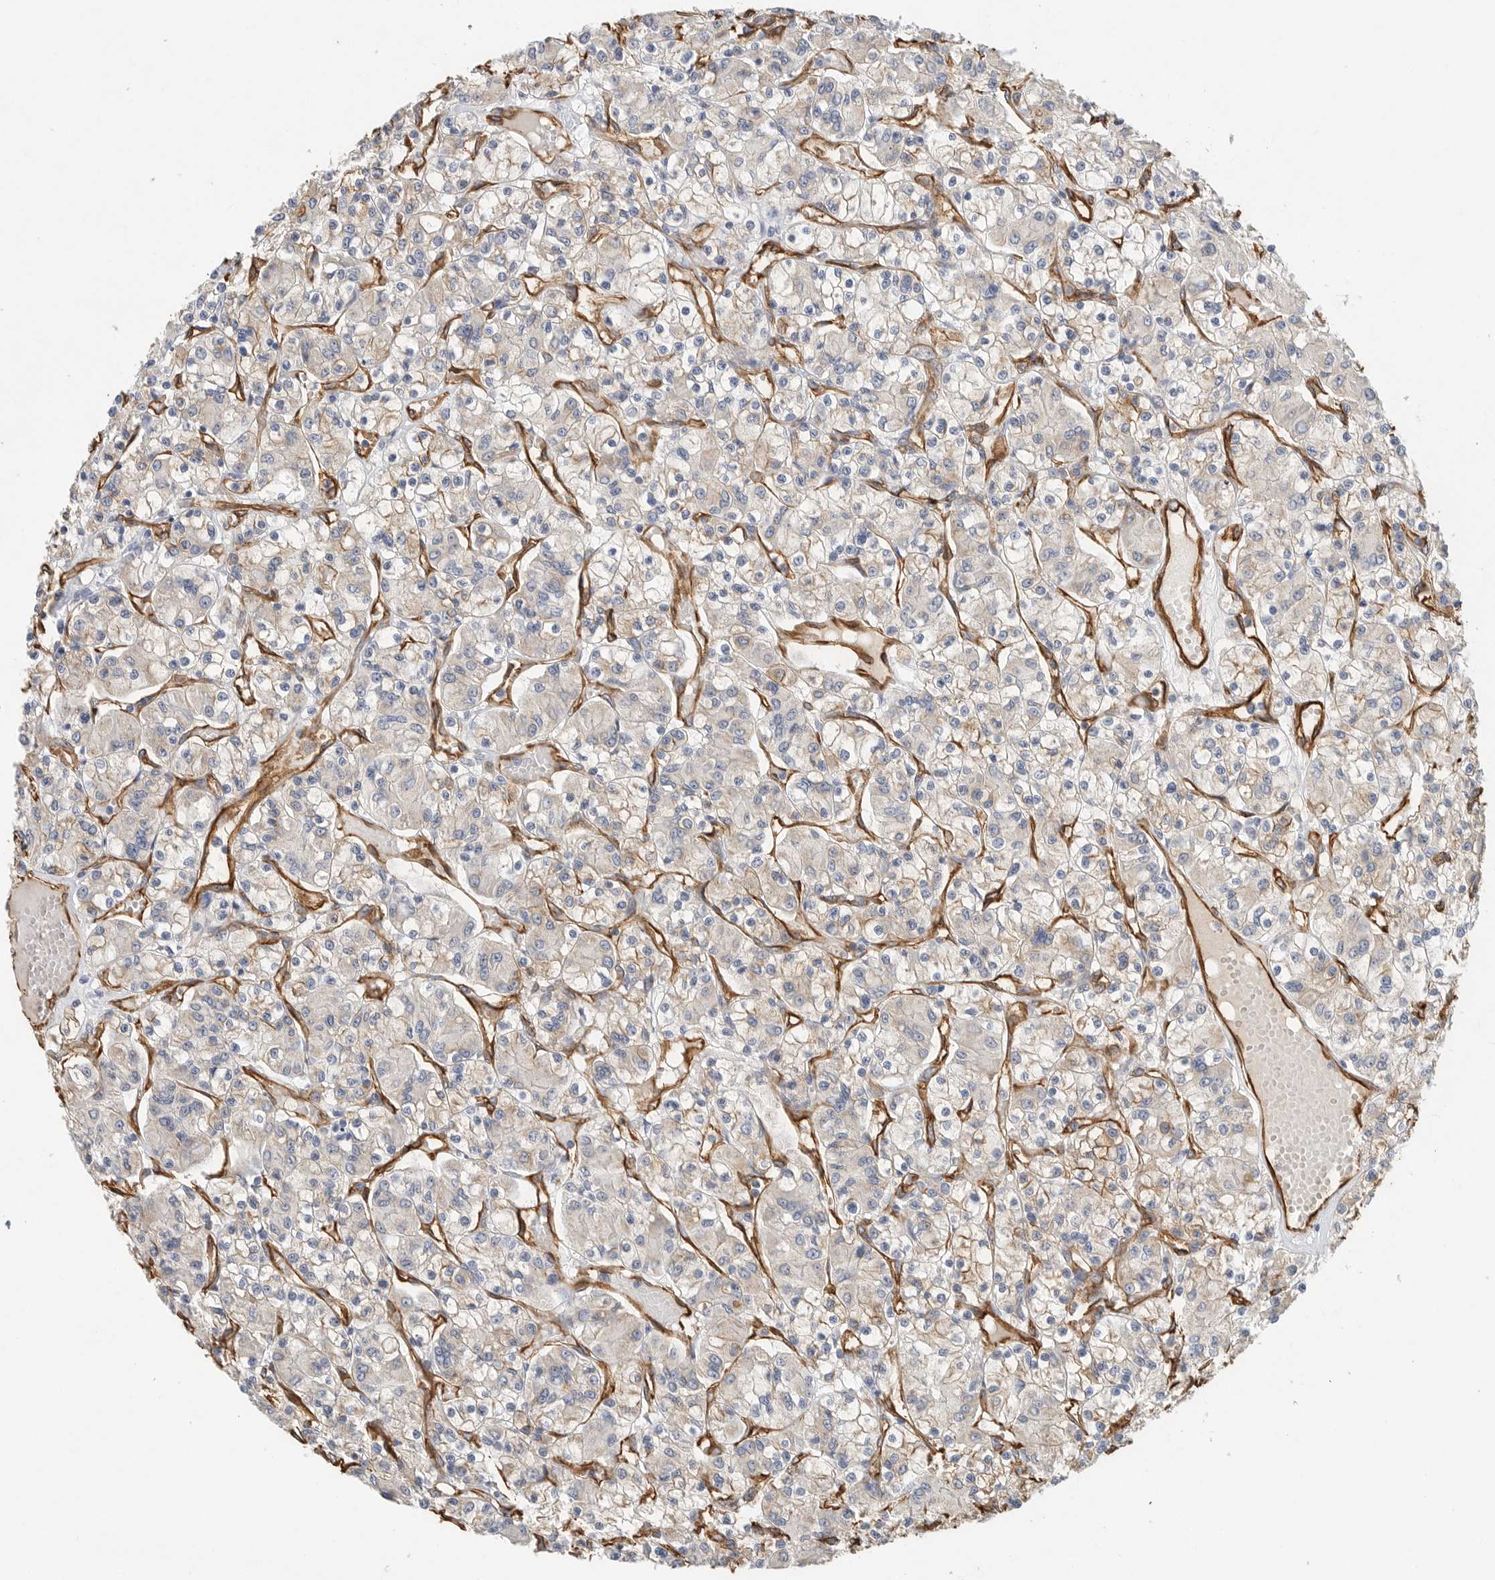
{"staining": {"intensity": "weak", "quantity": "<25%", "location": "cytoplasmic/membranous"}, "tissue": "renal cancer", "cell_type": "Tumor cells", "image_type": "cancer", "snomed": [{"axis": "morphology", "description": "Adenocarcinoma, NOS"}, {"axis": "topography", "description": "Kidney"}], "caption": "IHC of human renal cancer exhibits no positivity in tumor cells. (DAB (3,3'-diaminobenzidine) immunohistochemistry with hematoxylin counter stain).", "gene": "JMJD4", "patient": {"sex": "female", "age": 59}}